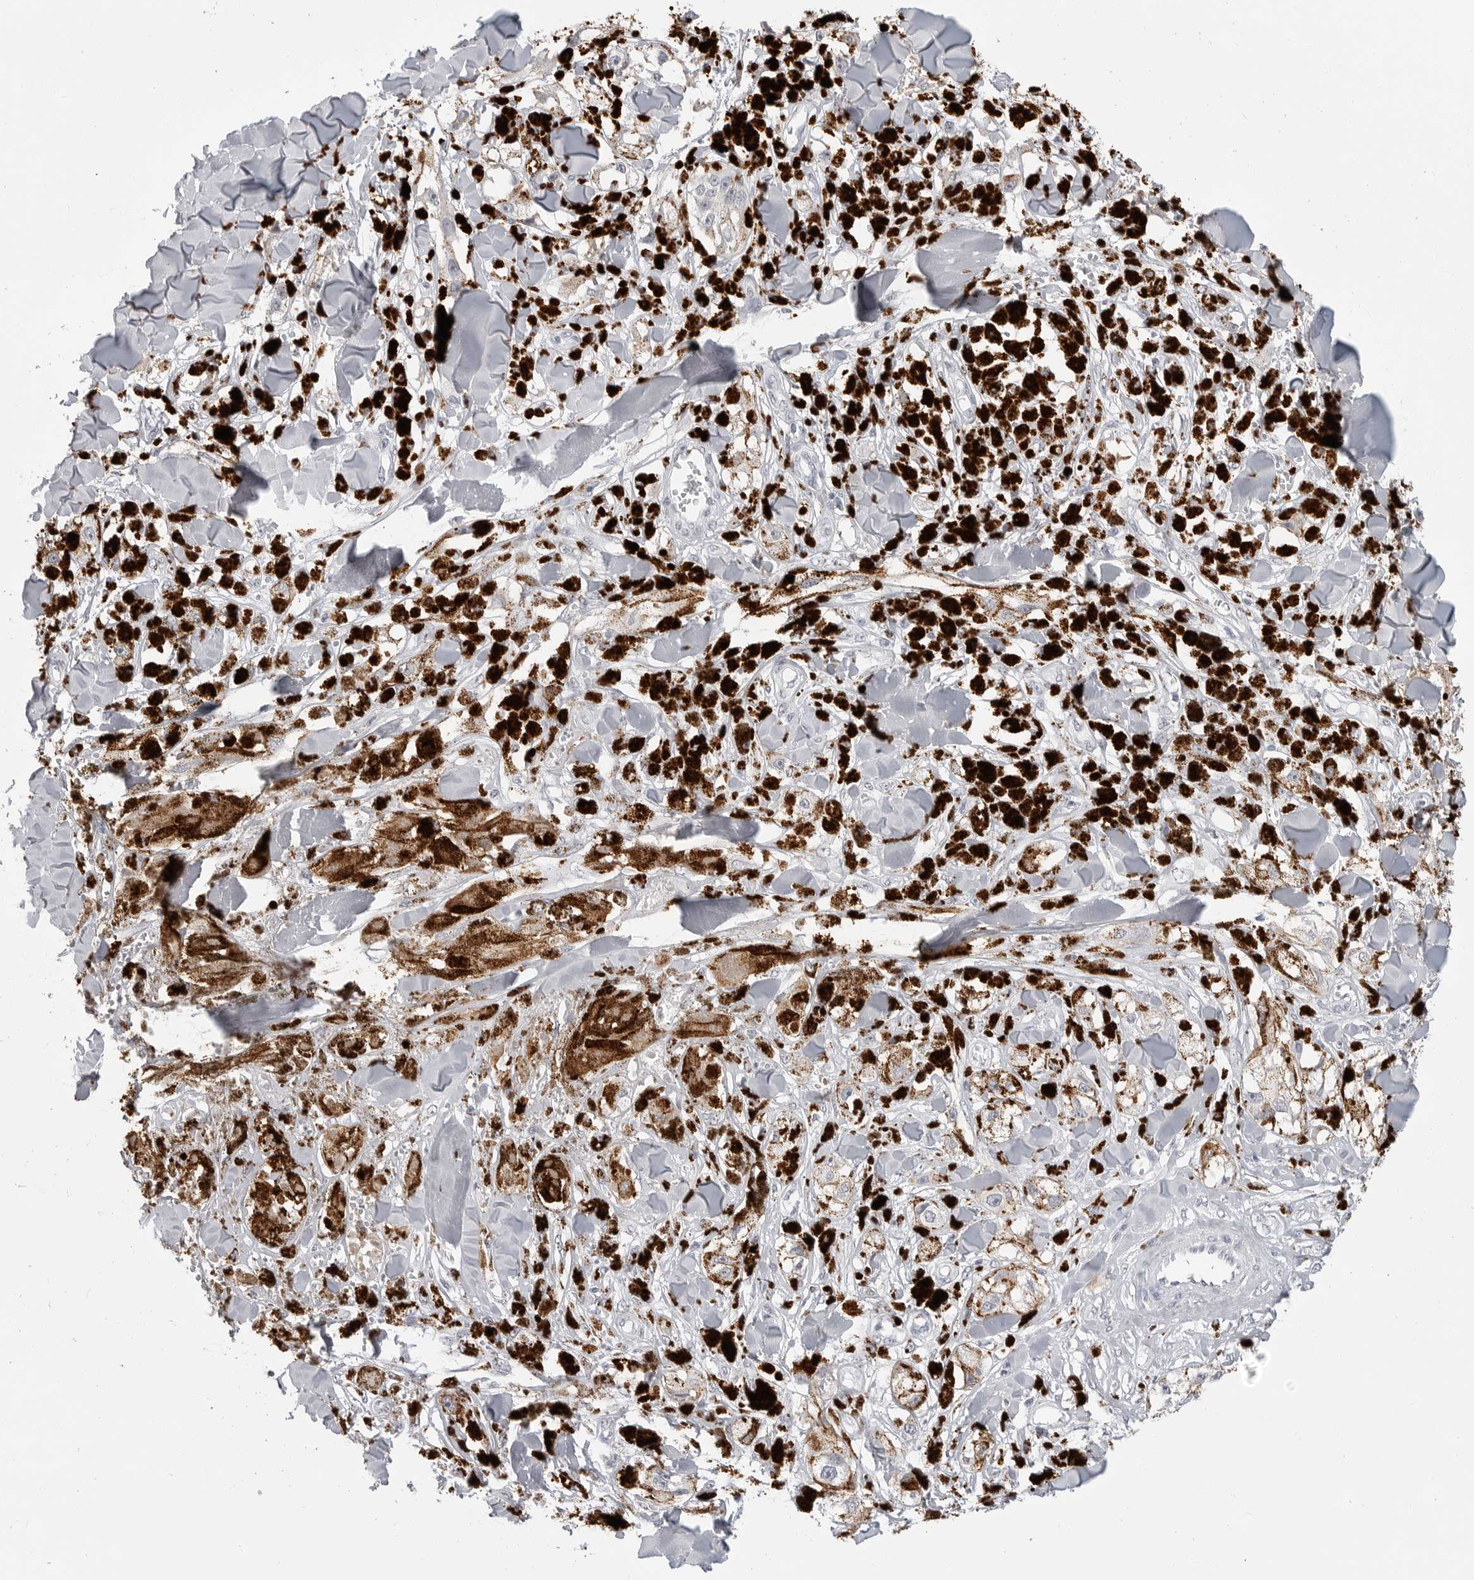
{"staining": {"intensity": "negative", "quantity": "none", "location": "none"}, "tissue": "melanoma", "cell_type": "Tumor cells", "image_type": "cancer", "snomed": [{"axis": "morphology", "description": "Malignant melanoma, NOS"}, {"axis": "topography", "description": "Skin"}], "caption": "An IHC micrograph of malignant melanoma is shown. There is no staining in tumor cells of malignant melanoma.", "gene": "PRSS1", "patient": {"sex": "male", "age": 88}}